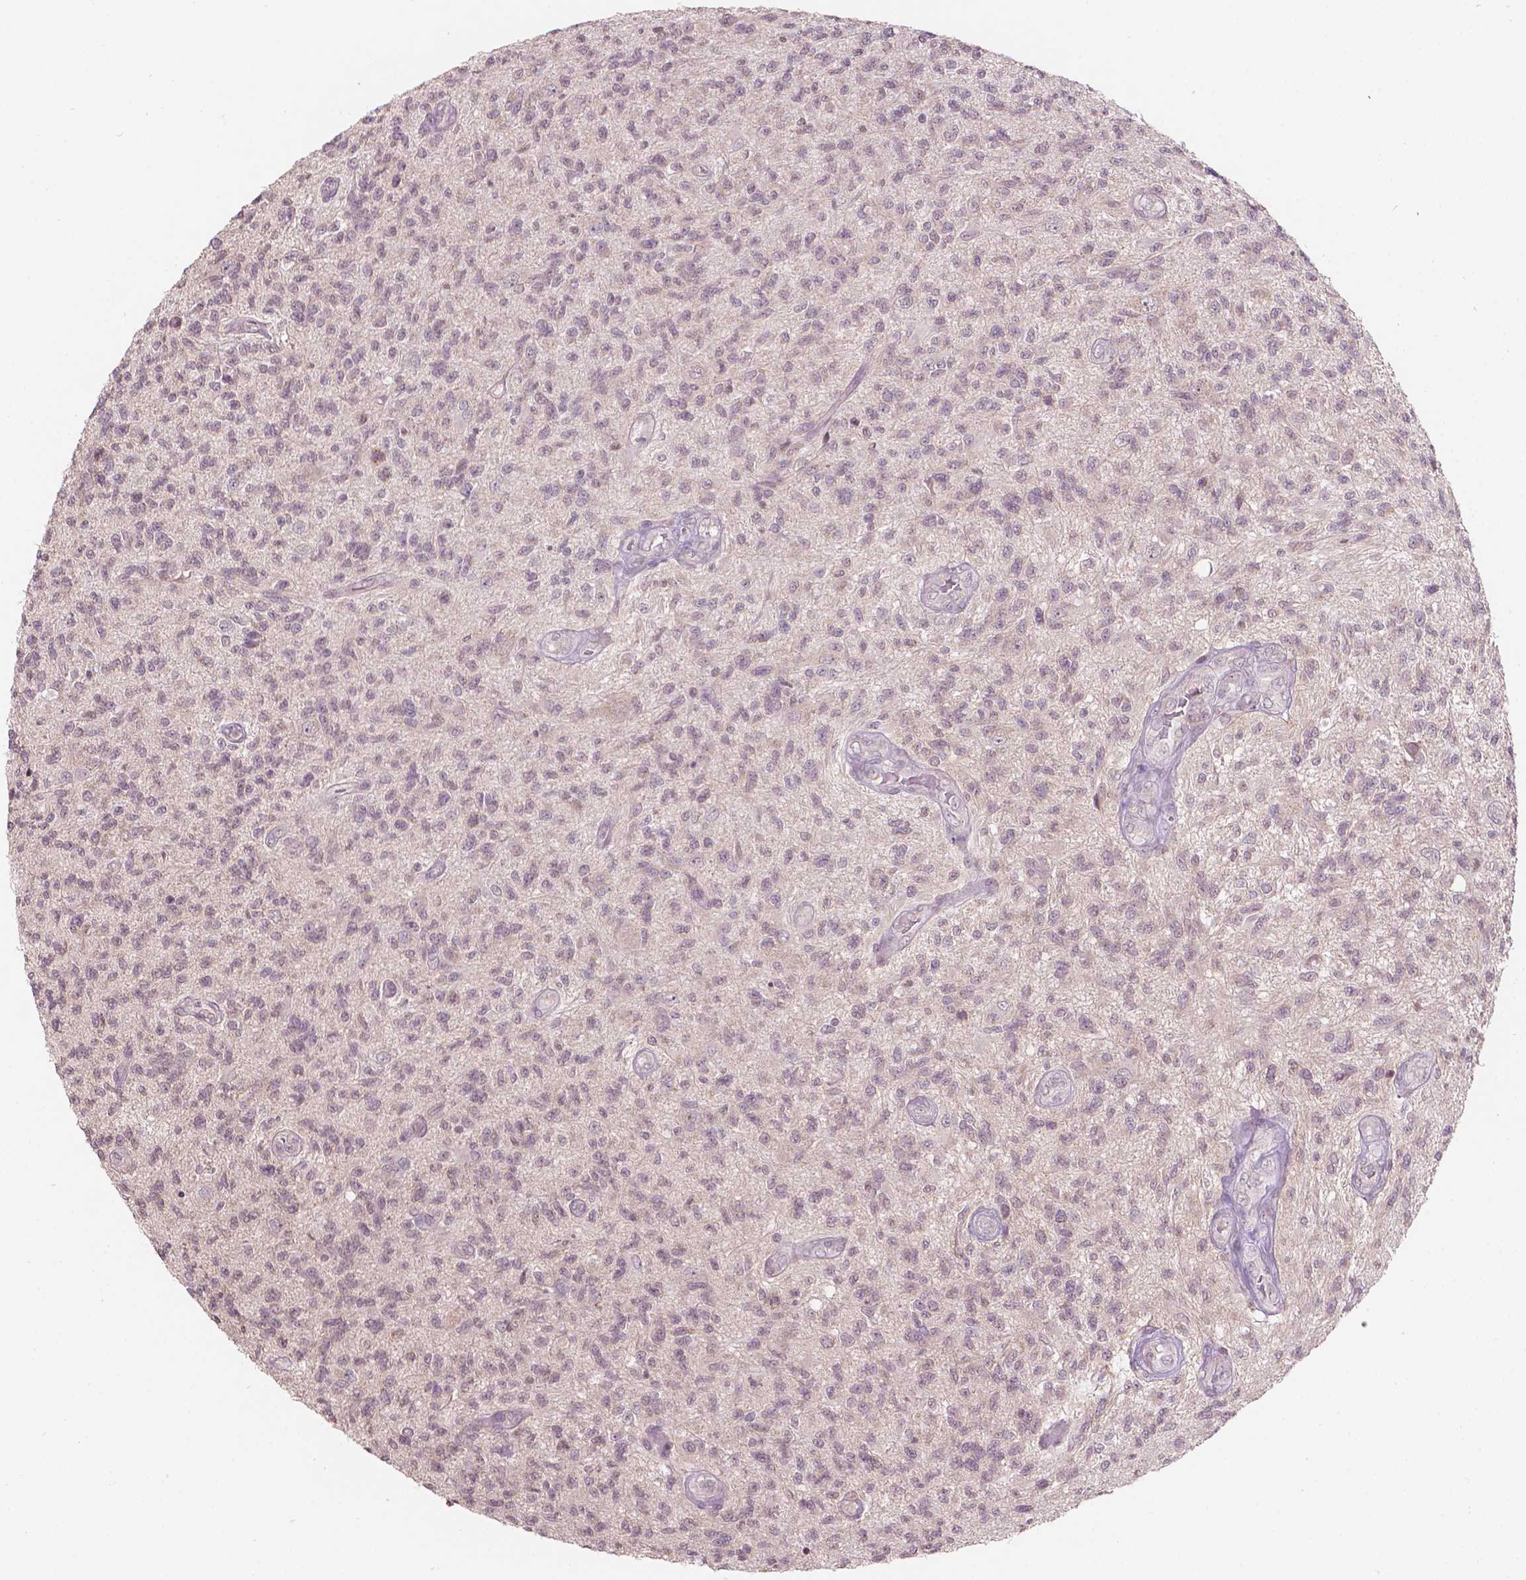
{"staining": {"intensity": "negative", "quantity": "none", "location": "none"}, "tissue": "glioma", "cell_type": "Tumor cells", "image_type": "cancer", "snomed": [{"axis": "morphology", "description": "Glioma, malignant, High grade"}, {"axis": "topography", "description": "Brain"}], "caption": "The histopathology image reveals no staining of tumor cells in glioma. (DAB (3,3'-diaminobenzidine) immunohistochemistry (IHC) visualized using brightfield microscopy, high magnification).", "gene": "NOS1AP", "patient": {"sex": "male", "age": 56}}